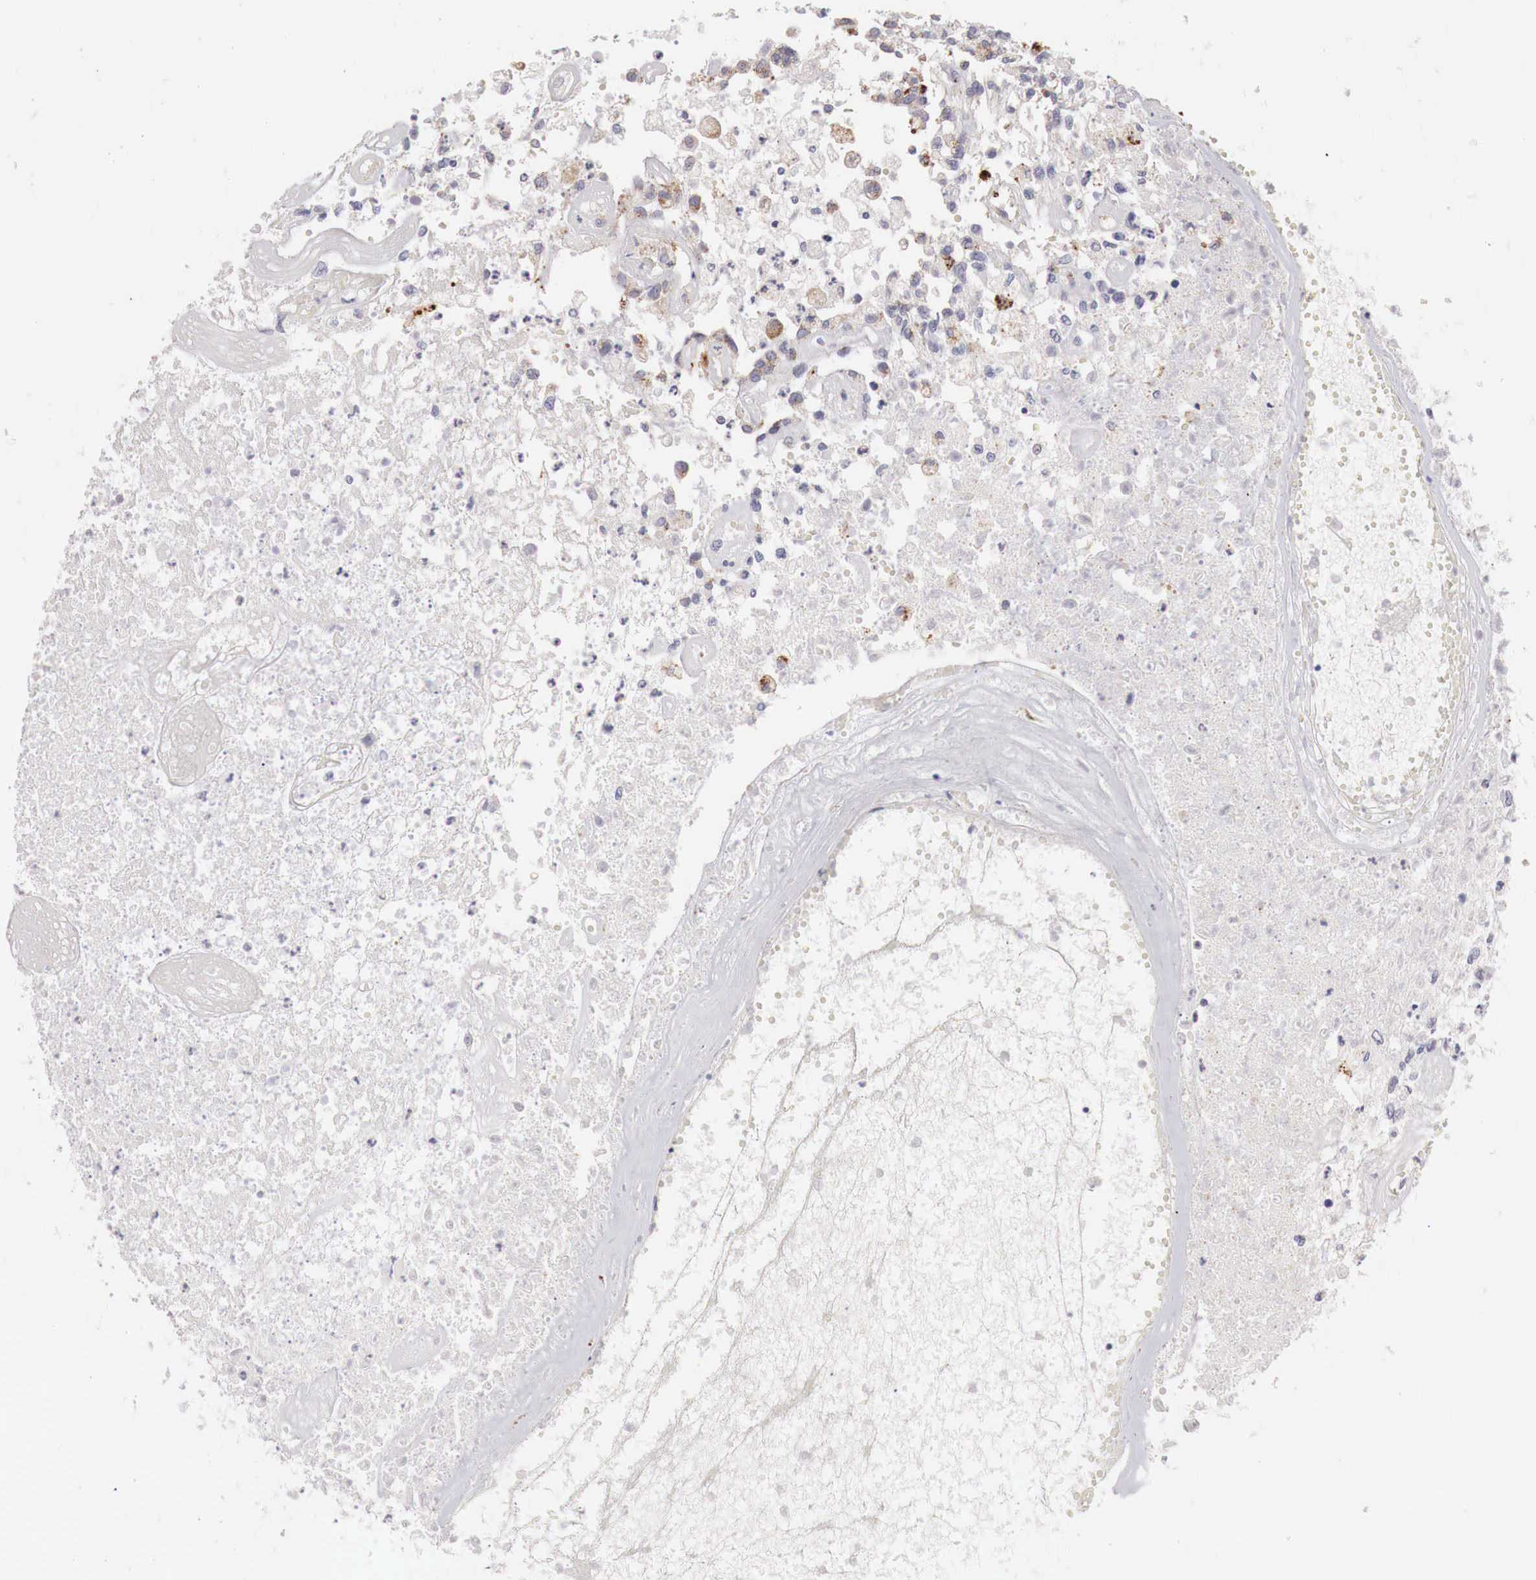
{"staining": {"intensity": "weak", "quantity": "<25%", "location": "cytoplasmic/membranous"}, "tissue": "glioma", "cell_type": "Tumor cells", "image_type": "cancer", "snomed": [{"axis": "morphology", "description": "Glioma, malignant, High grade"}, {"axis": "topography", "description": "Brain"}], "caption": "Tumor cells are negative for brown protein staining in glioma.", "gene": "GLA", "patient": {"sex": "male", "age": 77}}